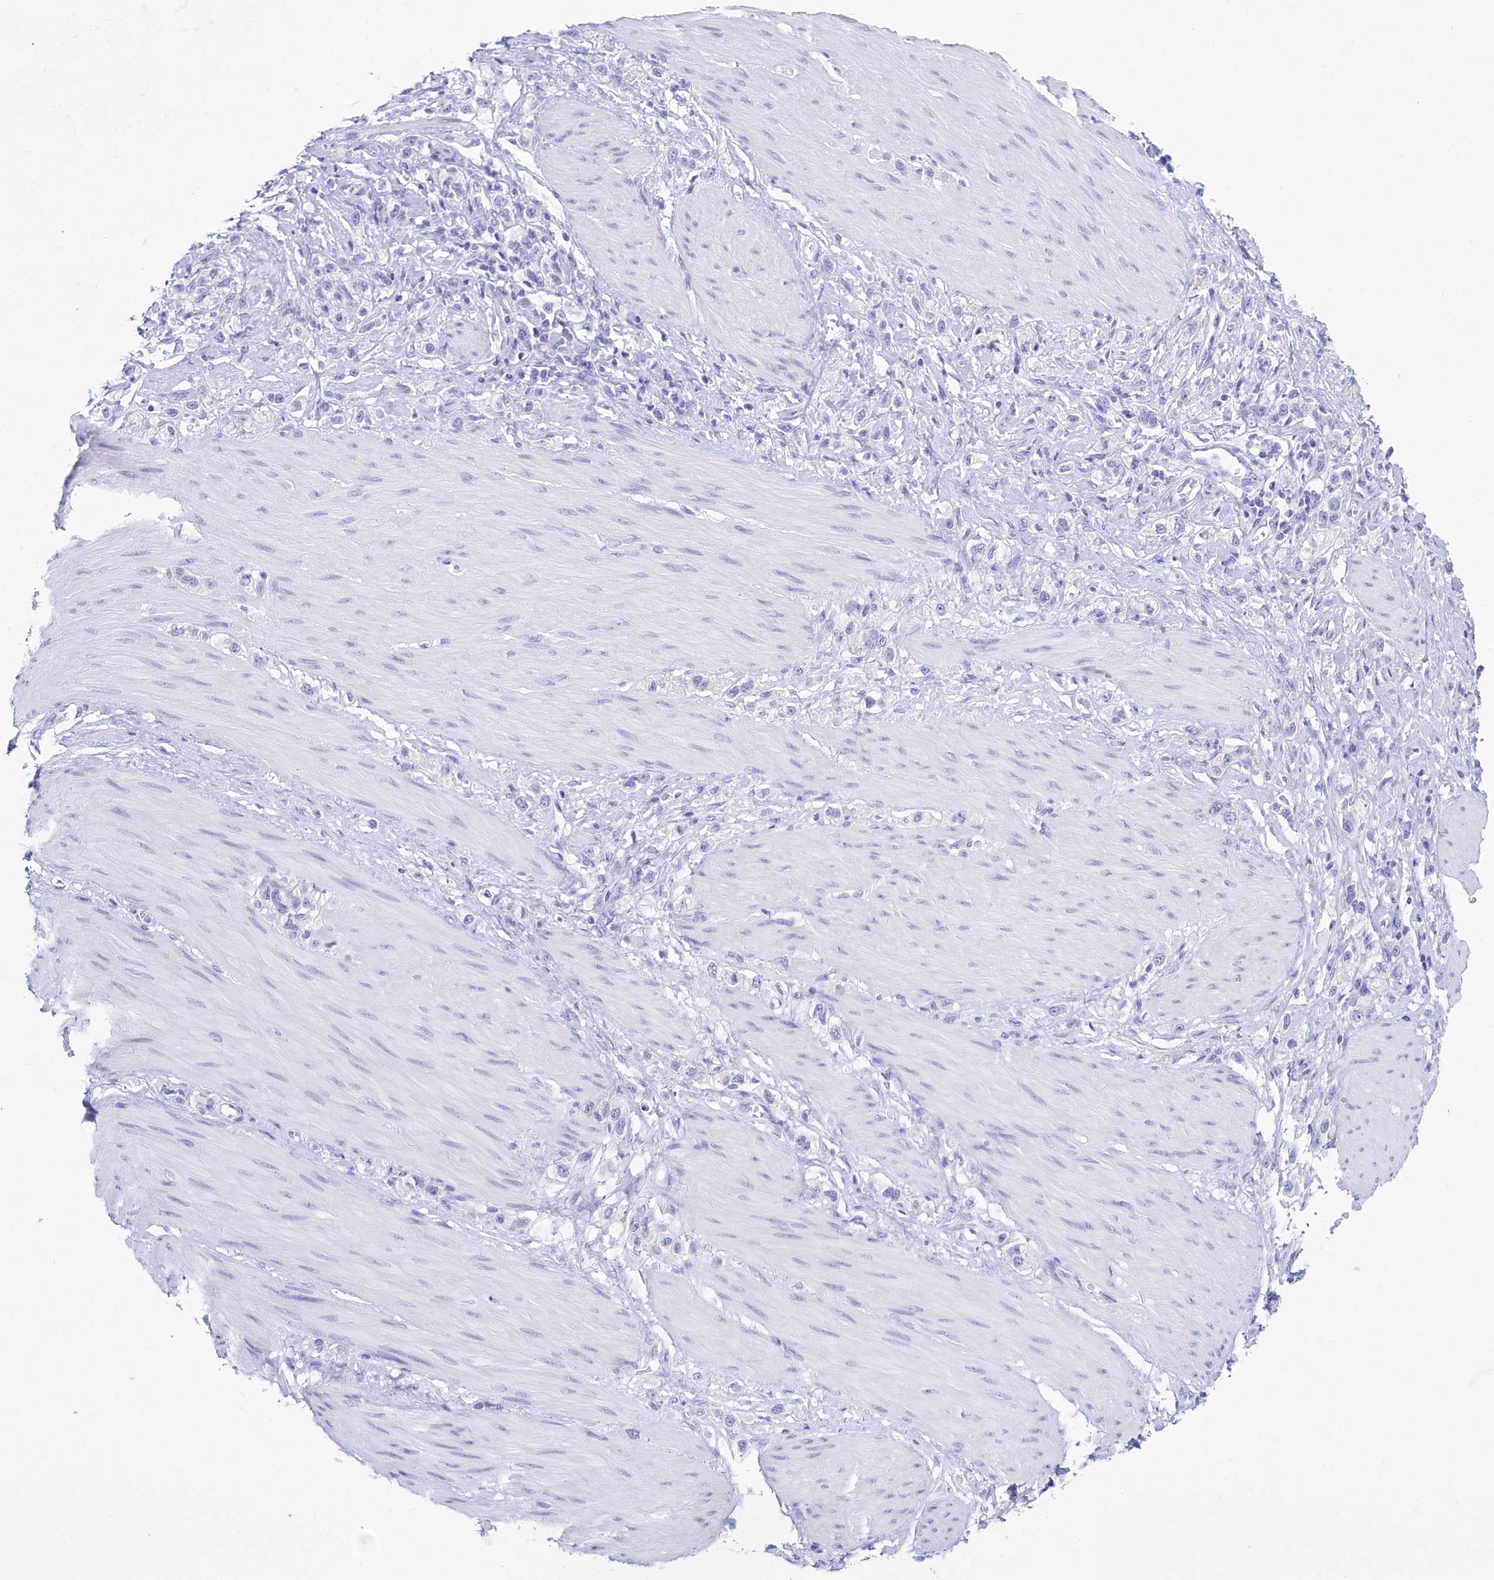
{"staining": {"intensity": "negative", "quantity": "none", "location": "none"}, "tissue": "stomach cancer", "cell_type": "Tumor cells", "image_type": "cancer", "snomed": [{"axis": "morphology", "description": "Adenocarcinoma, NOS"}, {"axis": "topography", "description": "Stomach"}], "caption": "Tumor cells are negative for protein expression in human stomach cancer.", "gene": "TMEM97", "patient": {"sex": "female", "age": 65}}